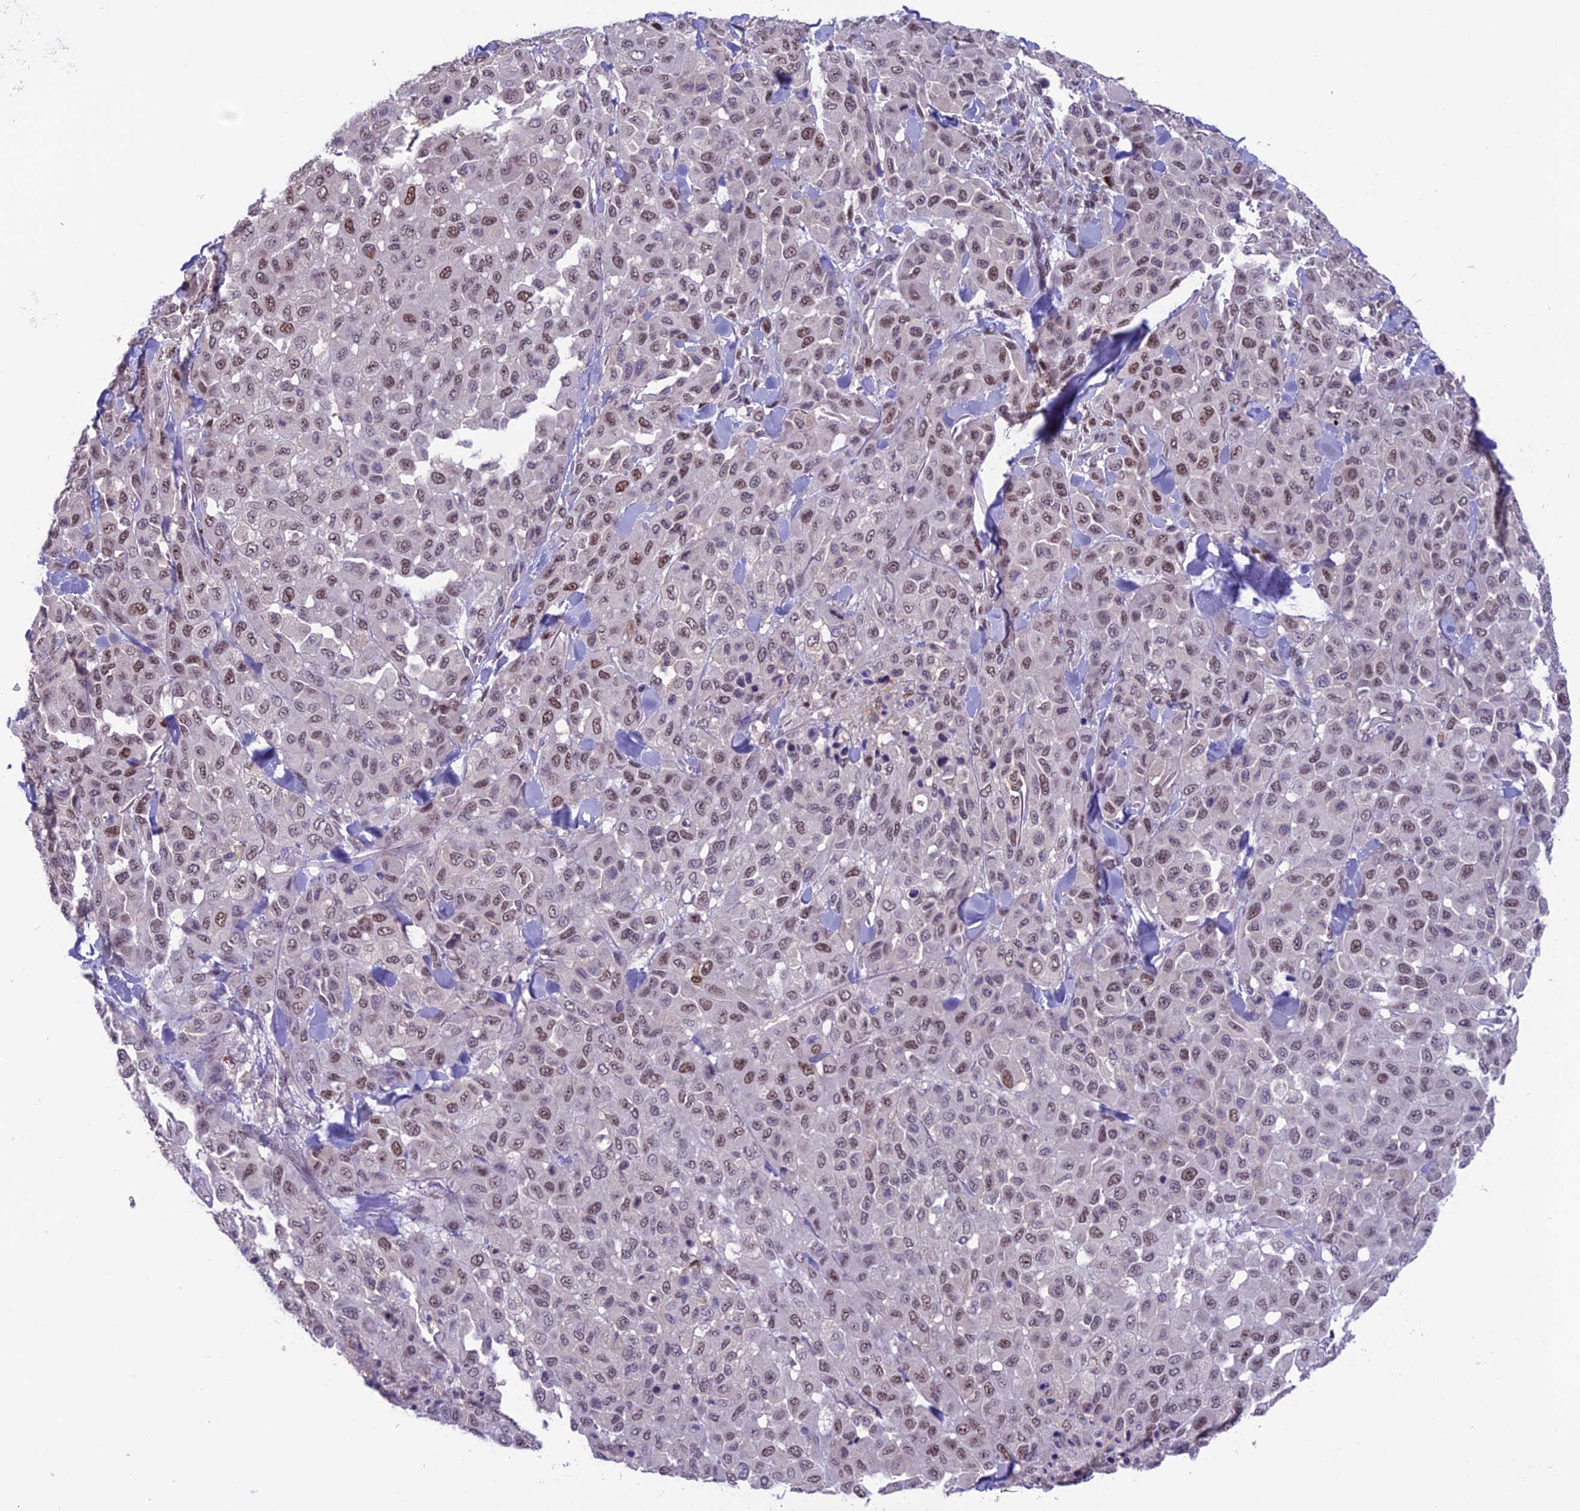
{"staining": {"intensity": "moderate", "quantity": "25%-75%", "location": "nuclear"}, "tissue": "melanoma", "cell_type": "Tumor cells", "image_type": "cancer", "snomed": [{"axis": "morphology", "description": "Malignant melanoma, Metastatic site"}, {"axis": "topography", "description": "Skin"}], "caption": "The micrograph displays staining of melanoma, revealing moderate nuclear protein expression (brown color) within tumor cells.", "gene": "MIS12", "patient": {"sex": "female", "age": 81}}